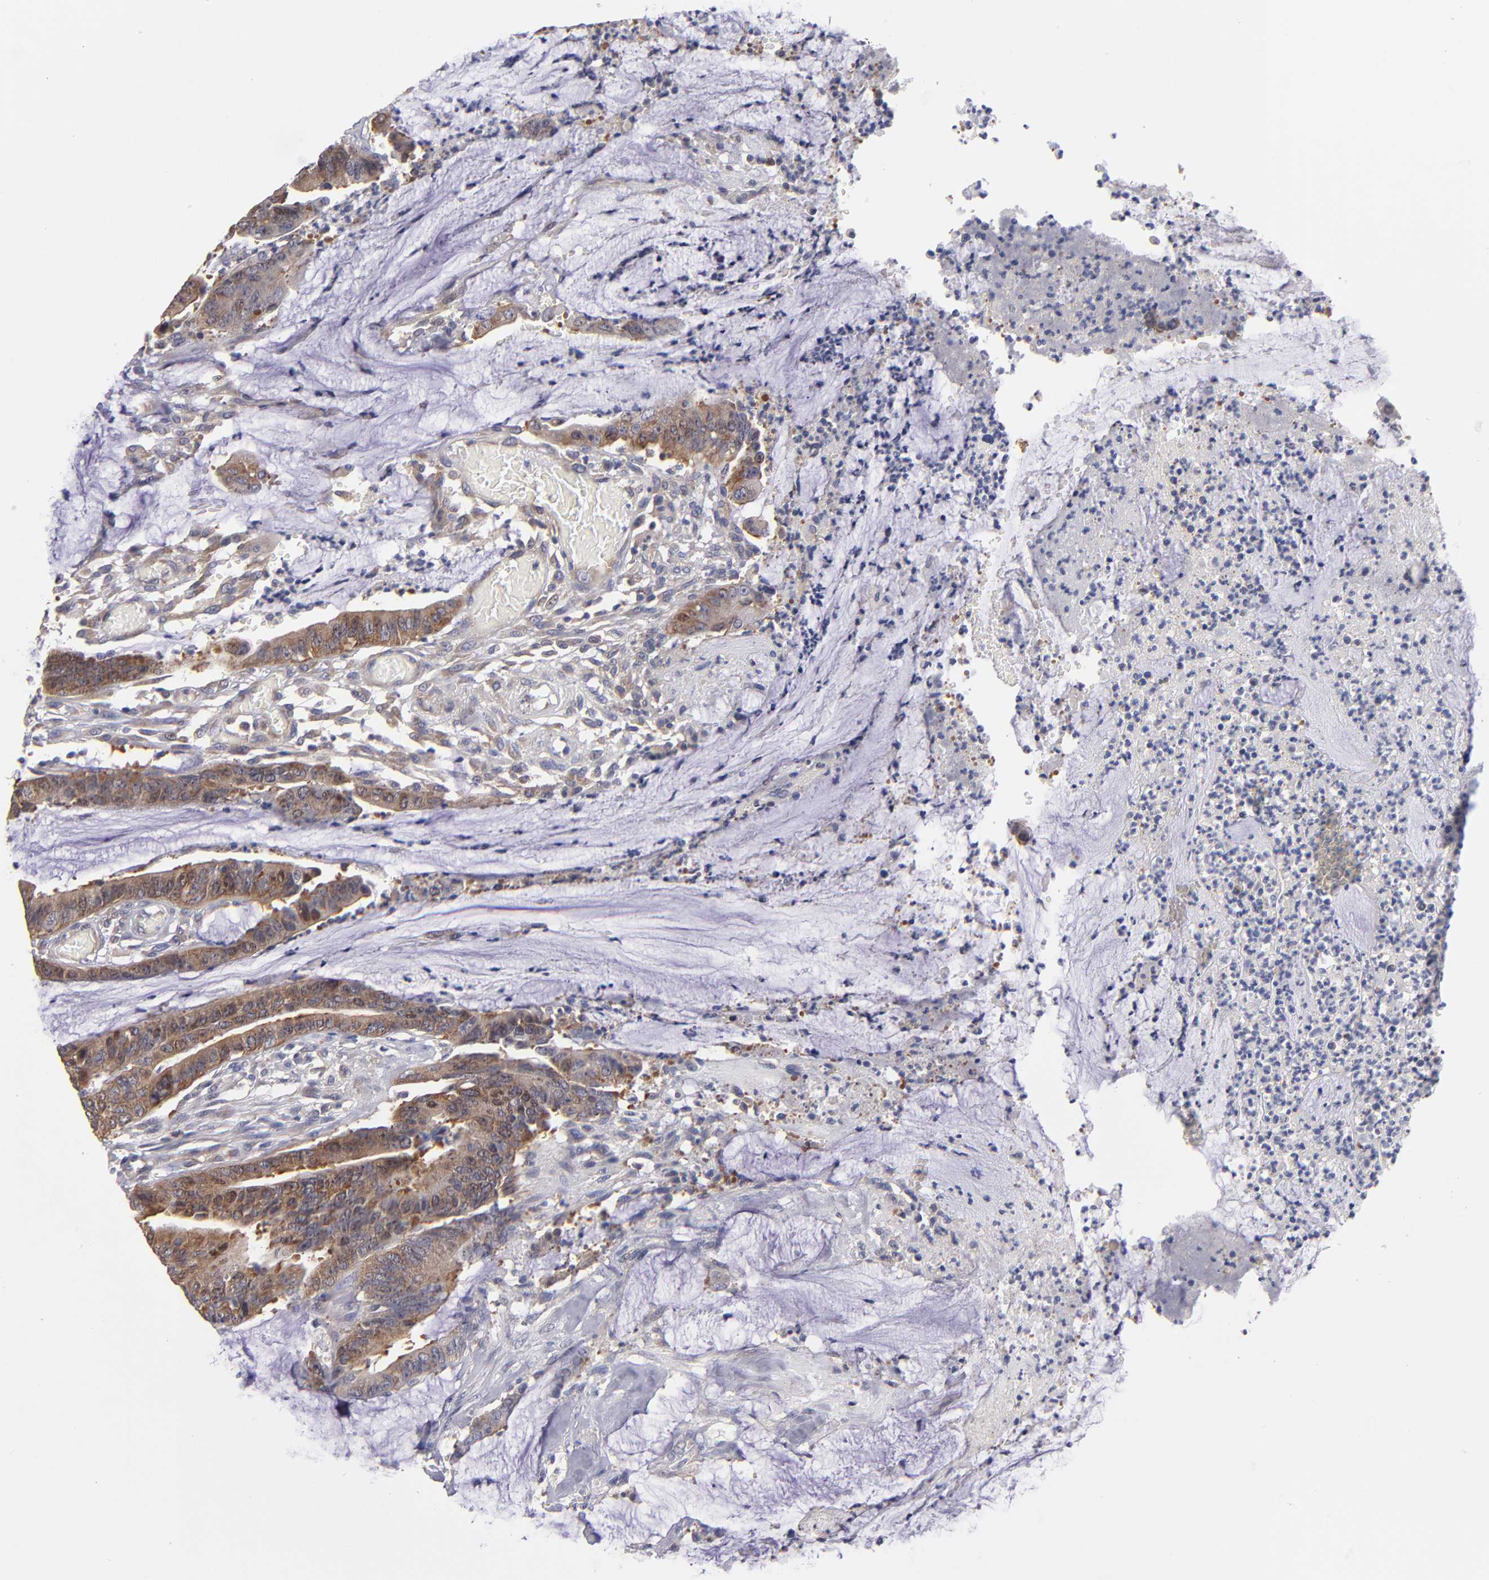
{"staining": {"intensity": "moderate", "quantity": ">75%", "location": "cytoplasmic/membranous"}, "tissue": "colorectal cancer", "cell_type": "Tumor cells", "image_type": "cancer", "snomed": [{"axis": "morphology", "description": "Adenocarcinoma, NOS"}, {"axis": "topography", "description": "Rectum"}], "caption": "Human adenocarcinoma (colorectal) stained with a brown dye displays moderate cytoplasmic/membranous positive staining in approximately >75% of tumor cells.", "gene": "EIF3L", "patient": {"sex": "female", "age": 66}}